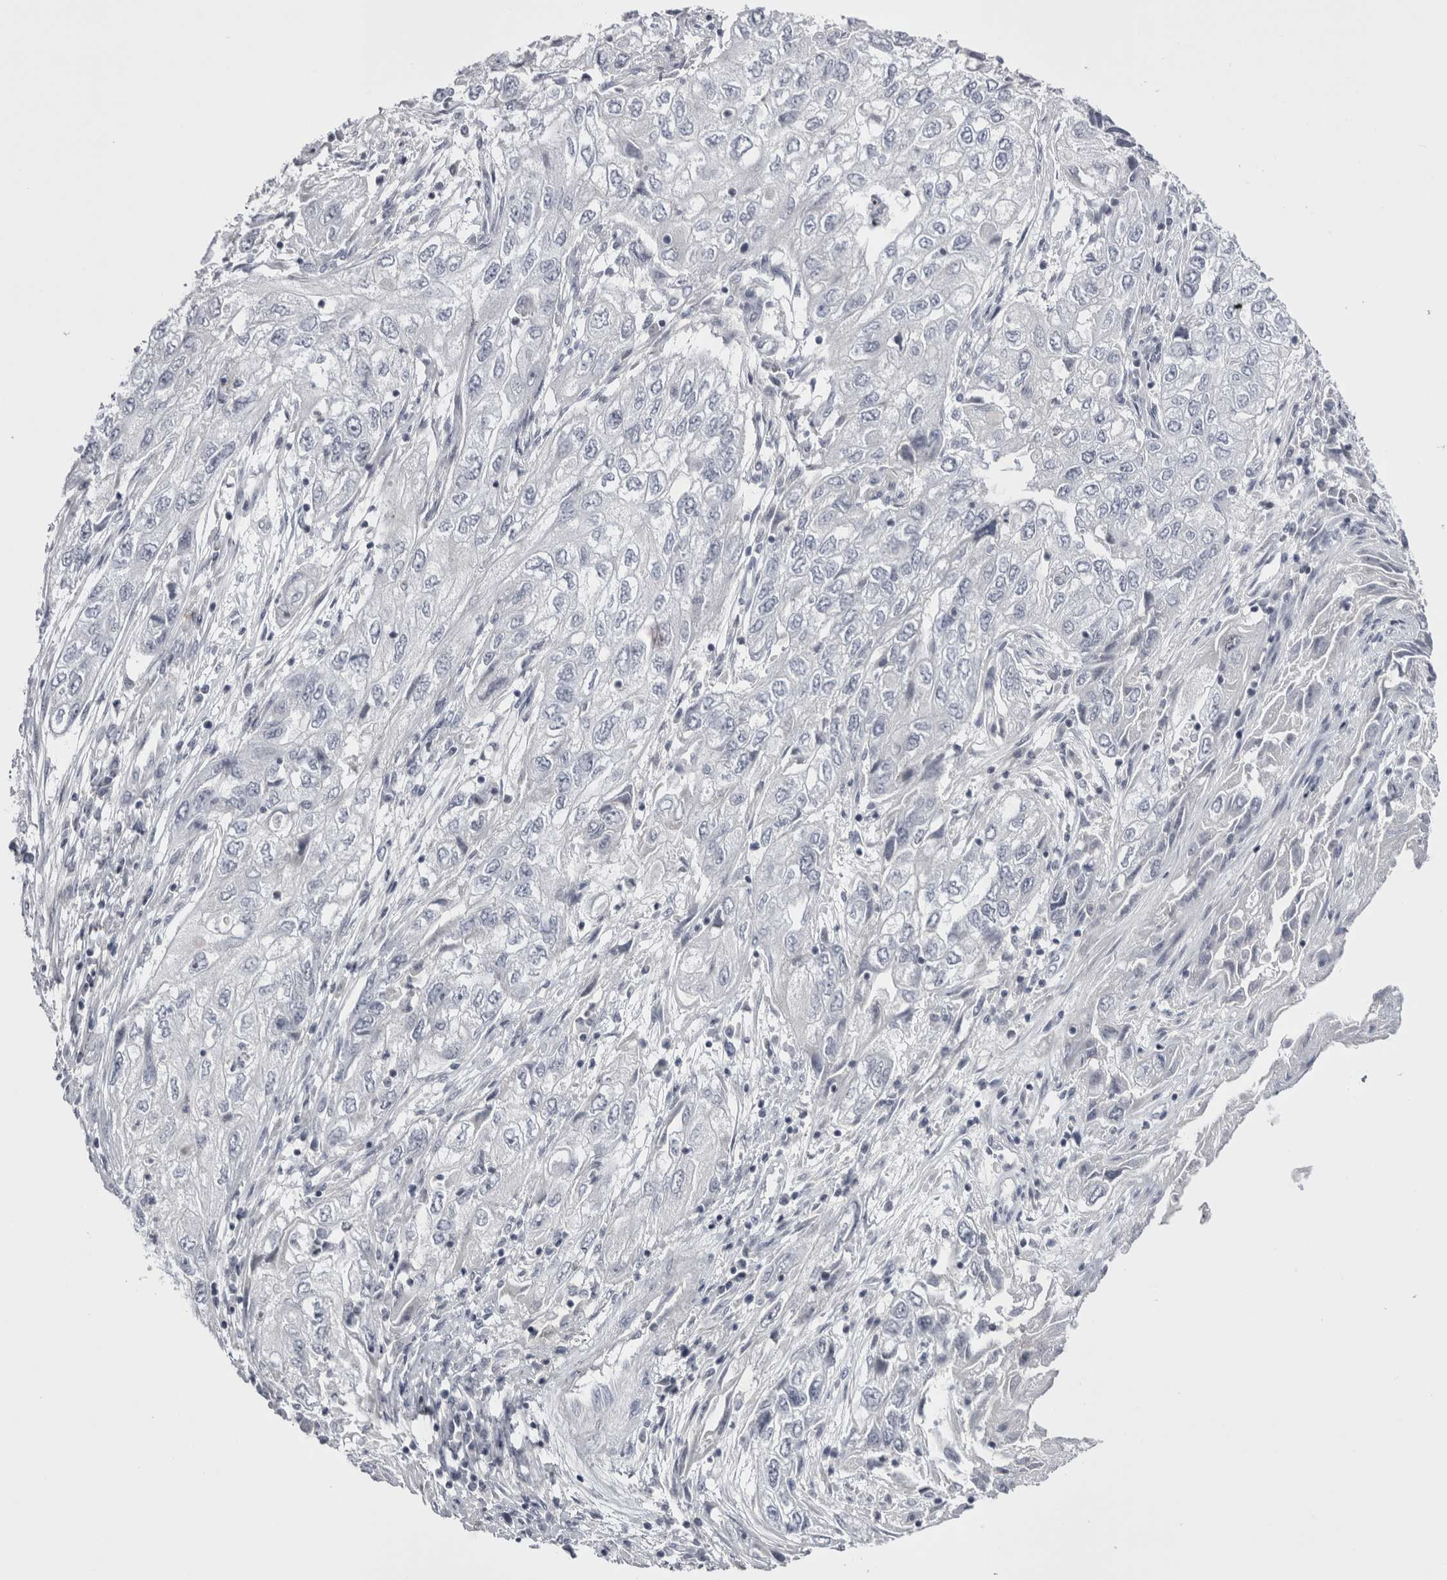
{"staining": {"intensity": "negative", "quantity": "none", "location": "none"}, "tissue": "endometrial cancer", "cell_type": "Tumor cells", "image_type": "cancer", "snomed": [{"axis": "morphology", "description": "Adenocarcinoma, NOS"}, {"axis": "topography", "description": "Endometrium"}], "caption": "Endometrial adenocarcinoma stained for a protein using immunohistochemistry exhibits no expression tumor cells.", "gene": "FNDC8", "patient": {"sex": "female", "age": 49}}